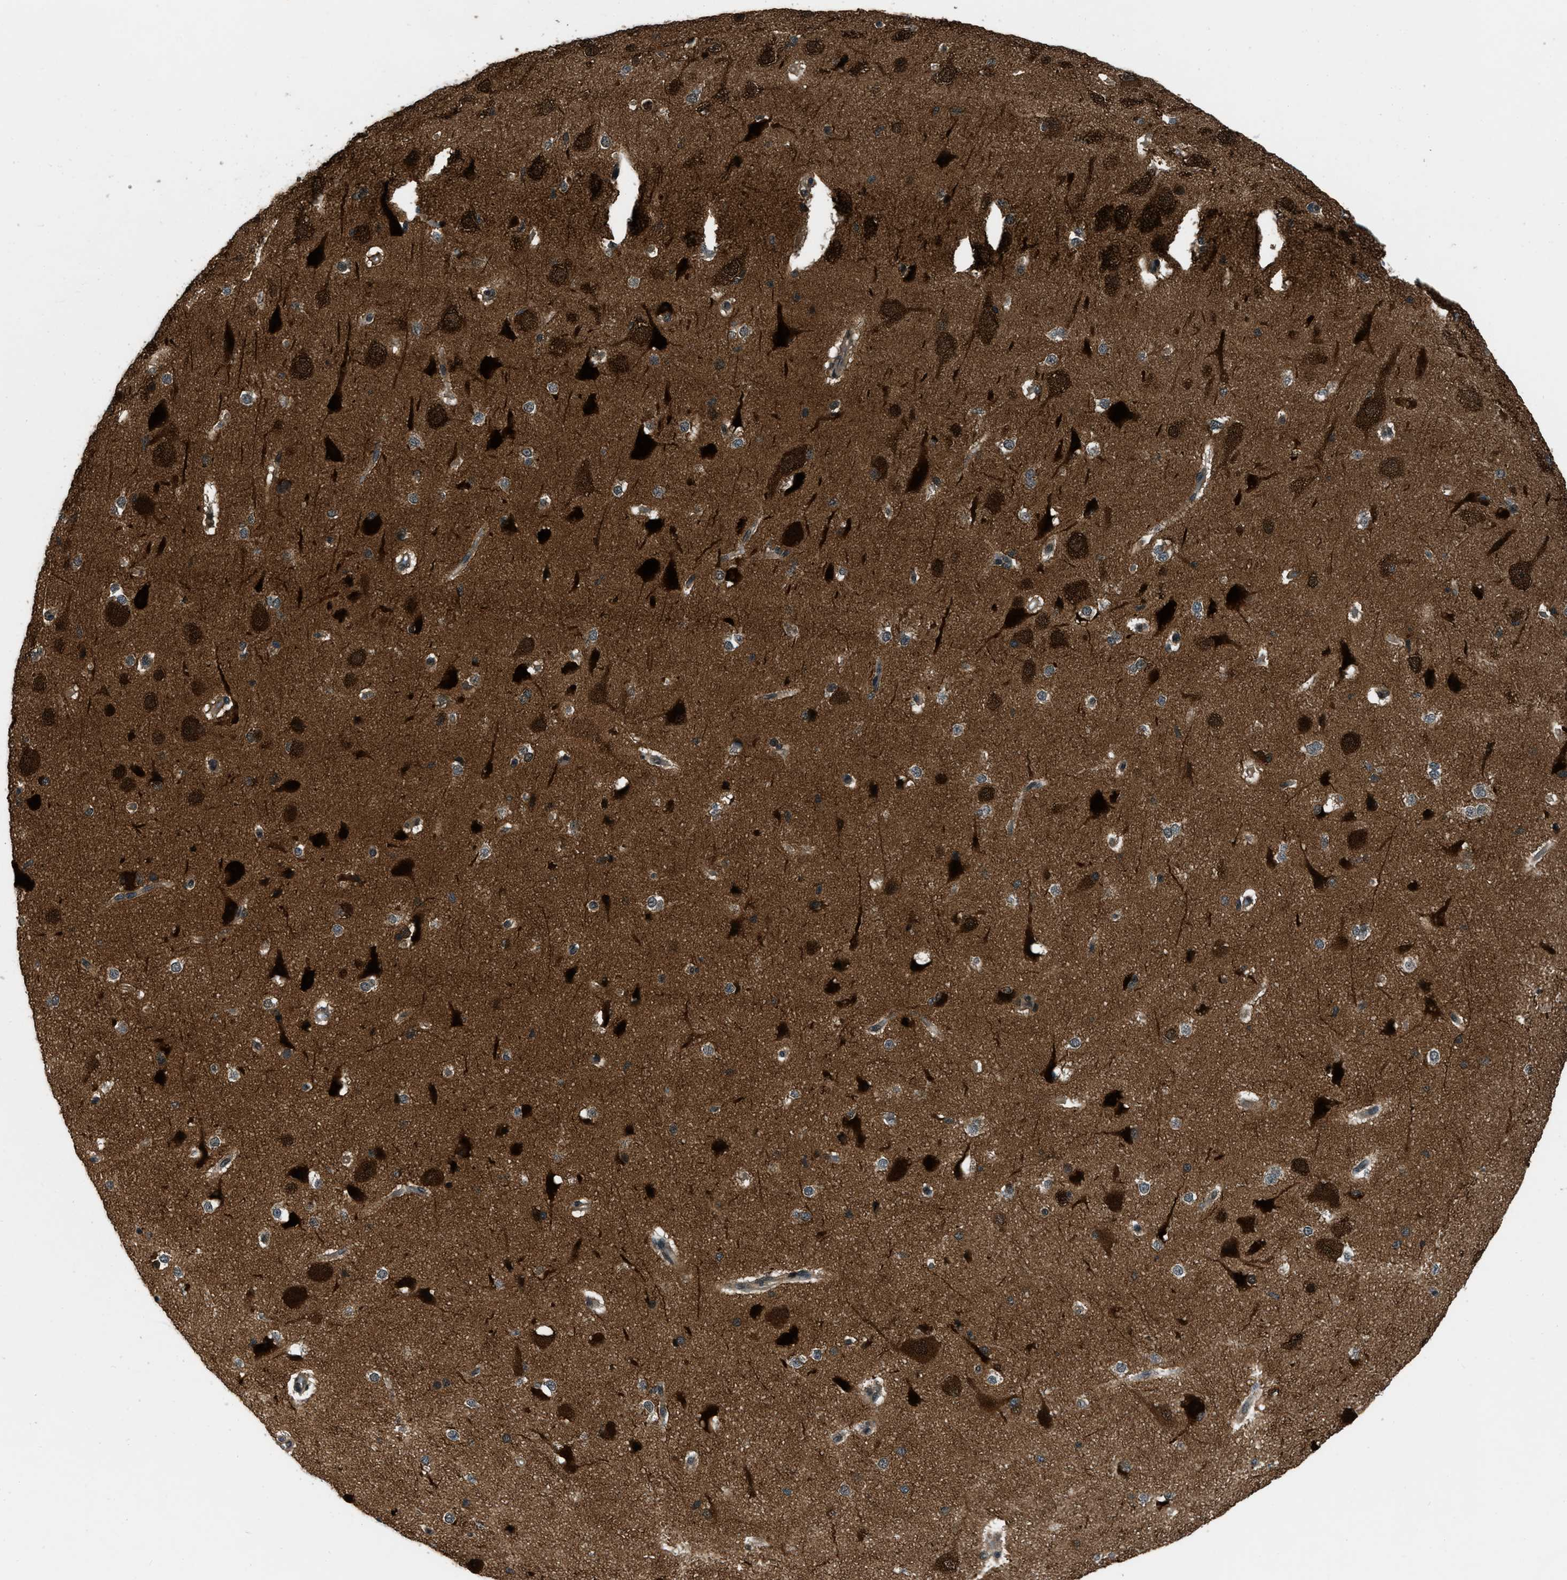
{"staining": {"intensity": "weak", "quantity": ">75%", "location": "cytoplasmic/membranous"}, "tissue": "cerebral cortex", "cell_type": "Endothelial cells", "image_type": "normal", "snomed": [{"axis": "morphology", "description": "Normal tissue, NOS"}, {"axis": "morphology", "description": "Developmental malformation"}, {"axis": "topography", "description": "Cerebral cortex"}], "caption": "Immunohistochemistry (IHC) of normal cerebral cortex displays low levels of weak cytoplasmic/membranous positivity in approximately >75% of endothelial cells.", "gene": "NUDCD3", "patient": {"sex": "female", "age": 30}}